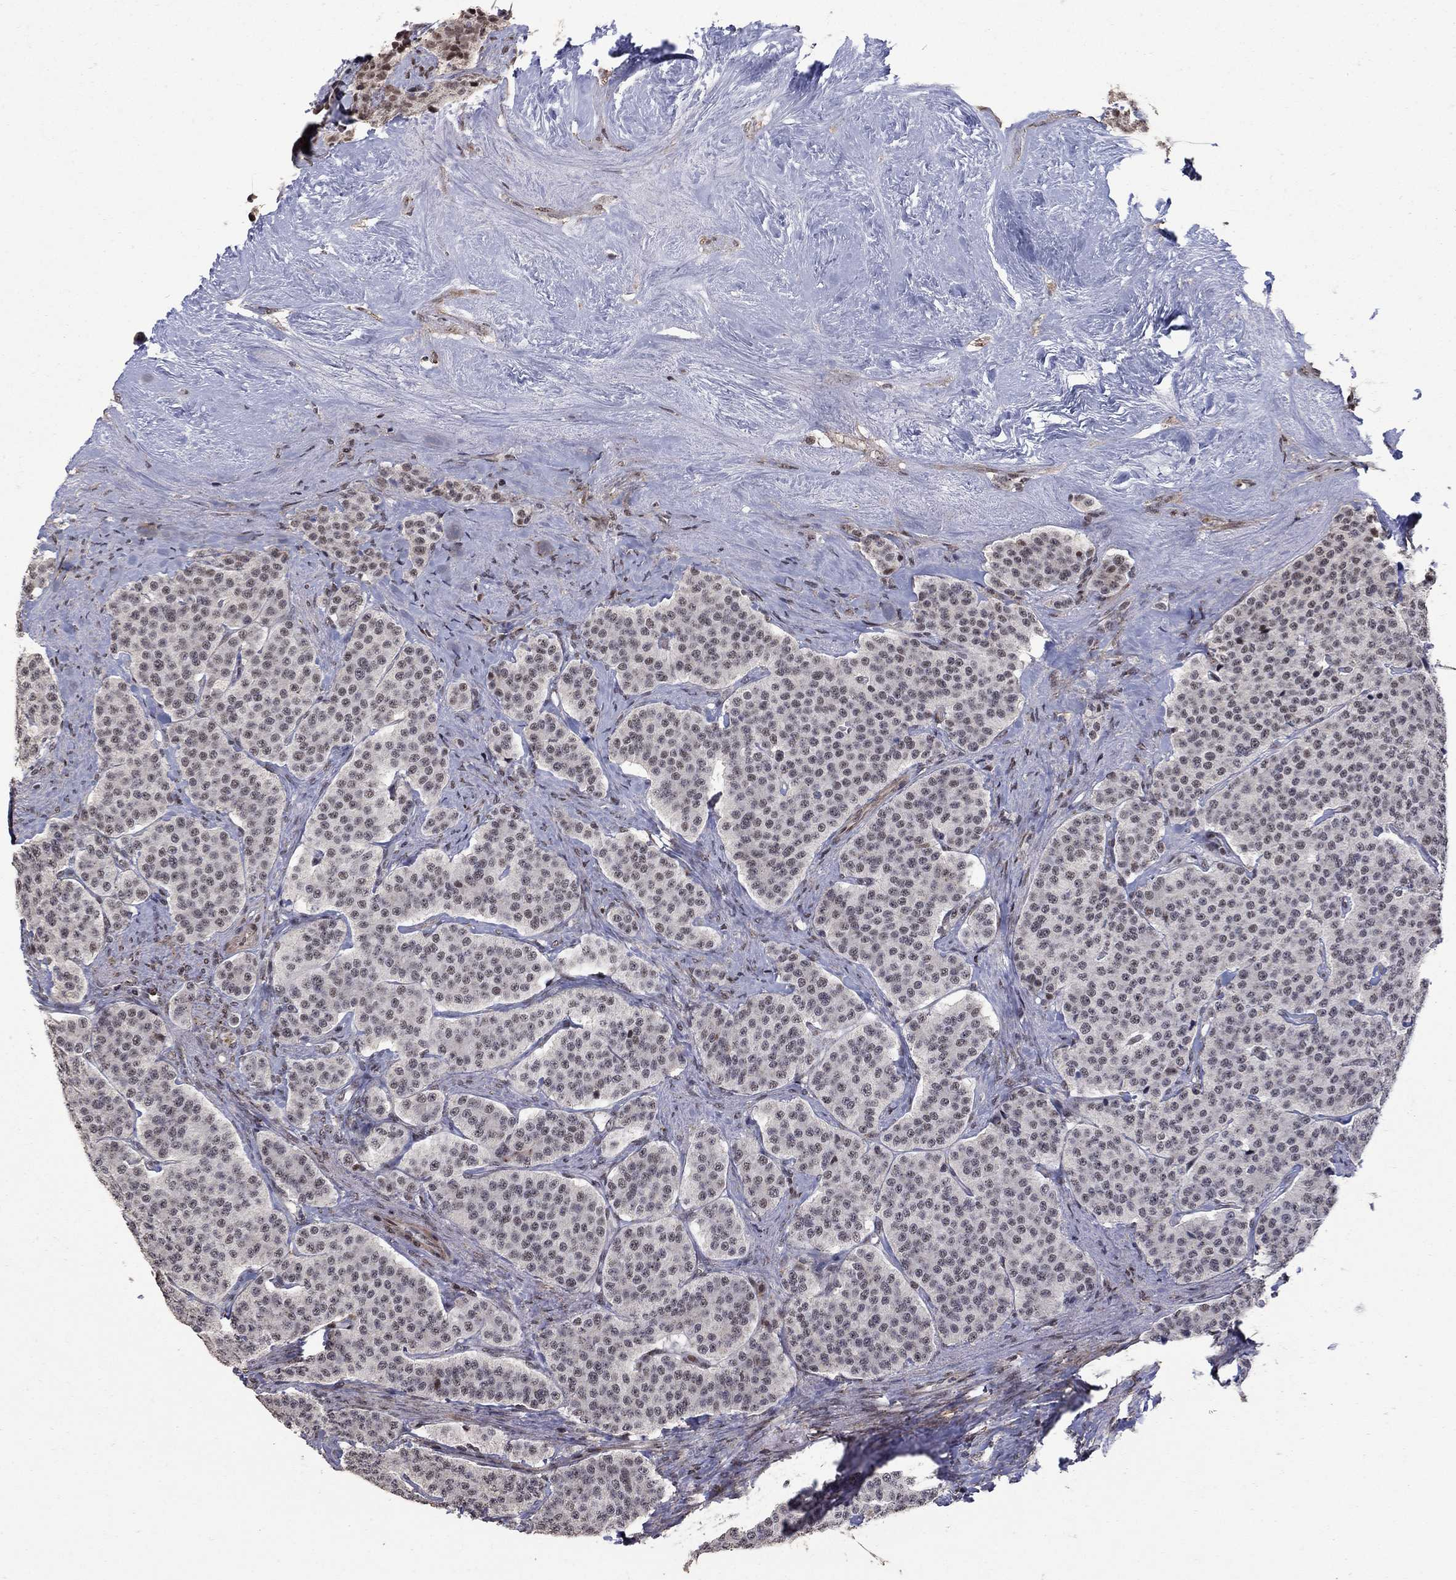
{"staining": {"intensity": "weak", "quantity": "25%-75%", "location": "nuclear"}, "tissue": "carcinoid", "cell_type": "Tumor cells", "image_type": "cancer", "snomed": [{"axis": "morphology", "description": "Carcinoid, malignant, NOS"}, {"axis": "topography", "description": "Small intestine"}], "caption": "The image reveals staining of malignant carcinoid, revealing weak nuclear protein staining (brown color) within tumor cells. The protein is stained brown, and the nuclei are stained in blue (DAB (3,3'-diaminobenzidine) IHC with brightfield microscopy, high magnification).", "gene": "PNISR", "patient": {"sex": "female", "age": 58}}